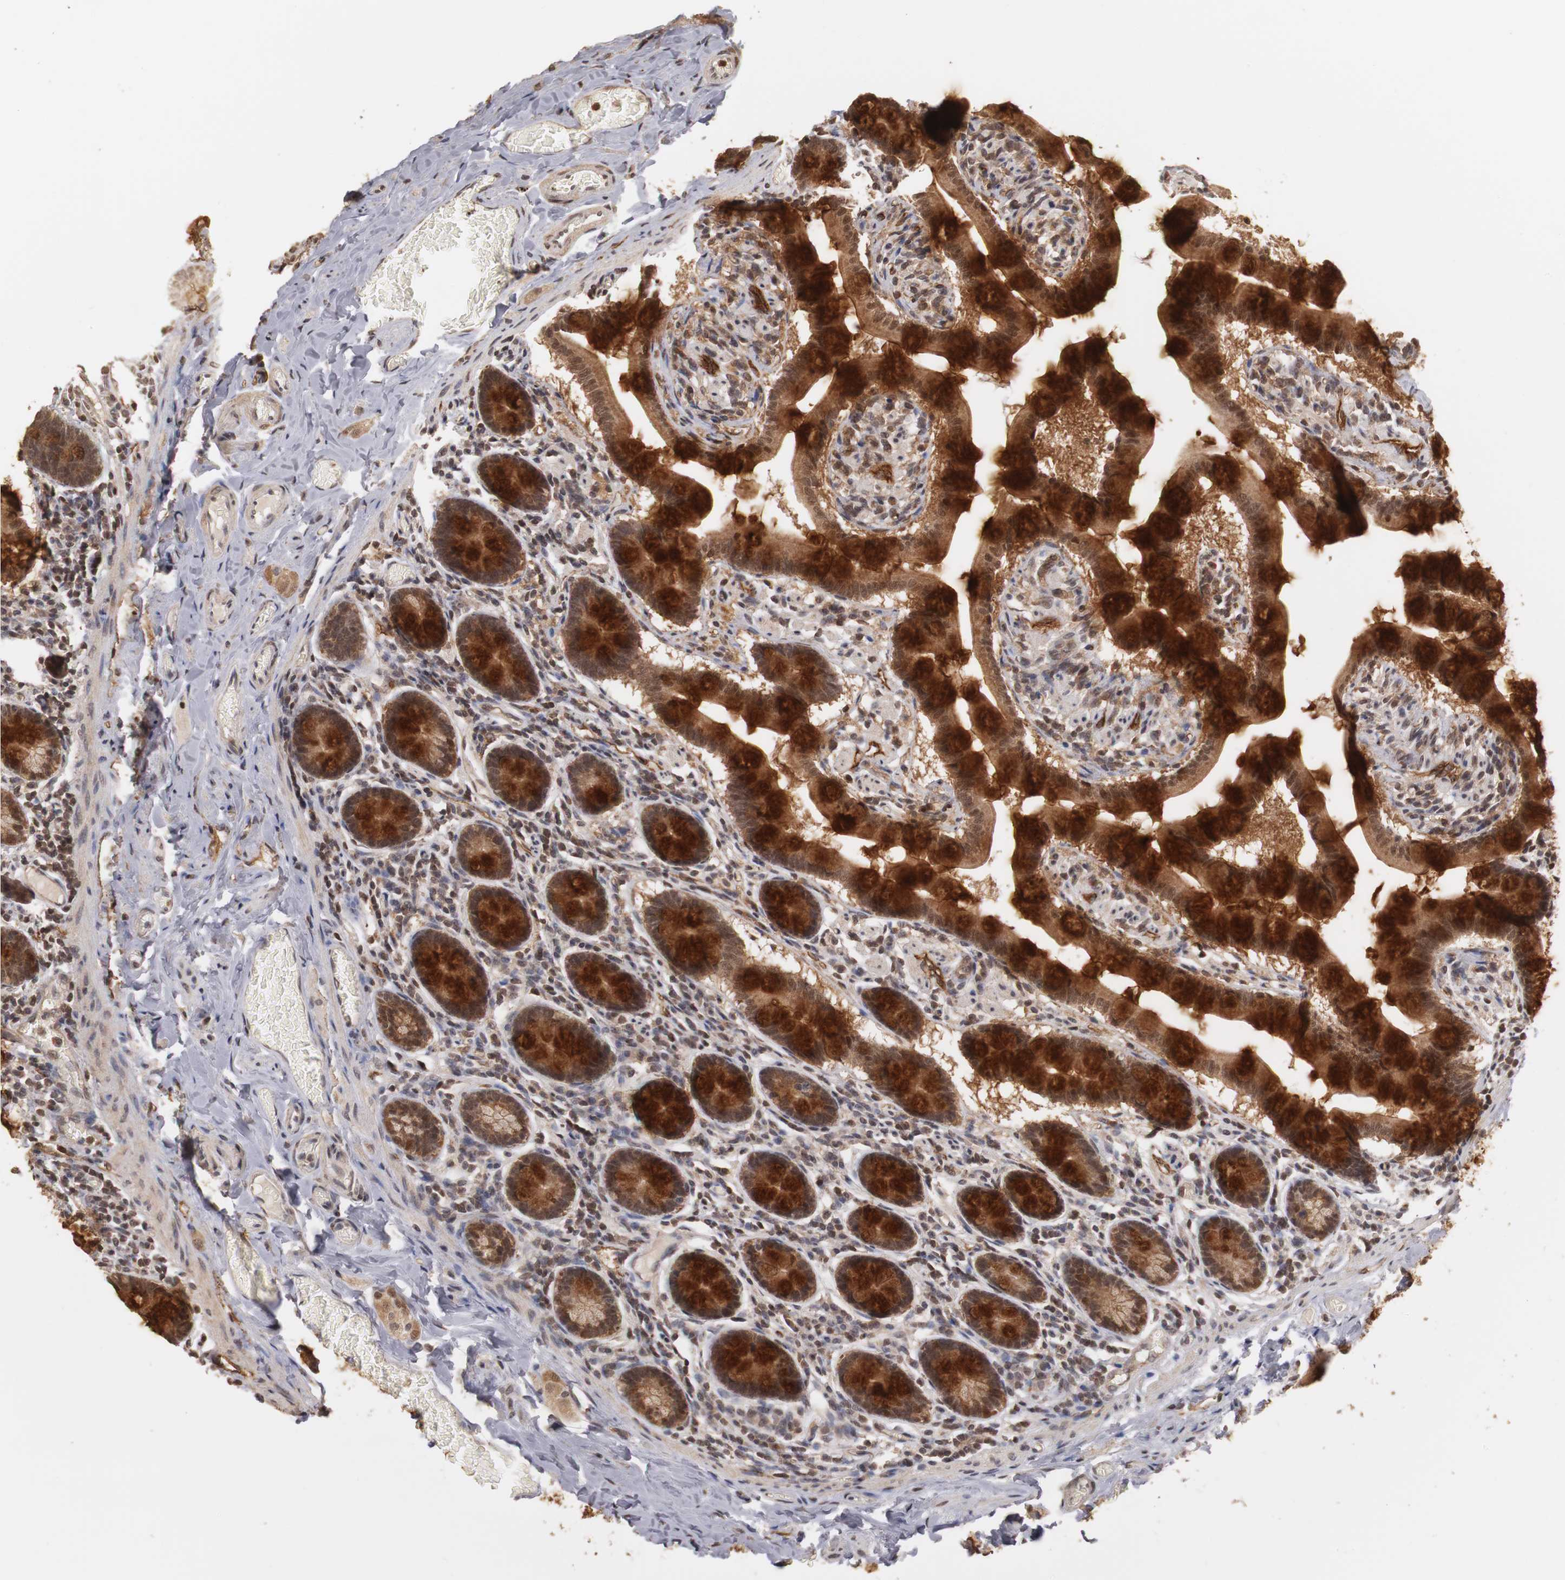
{"staining": {"intensity": "strong", "quantity": ">75%", "location": "cytoplasmic/membranous,nuclear"}, "tissue": "small intestine", "cell_type": "Glandular cells", "image_type": "normal", "snomed": [{"axis": "morphology", "description": "Normal tissue, NOS"}, {"axis": "topography", "description": "Small intestine"}], "caption": "Strong cytoplasmic/membranous,nuclear expression for a protein is appreciated in about >75% of glandular cells of benign small intestine using IHC.", "gene": "PLEKHA1", "patient": {"sex": "male", "age": 41}}